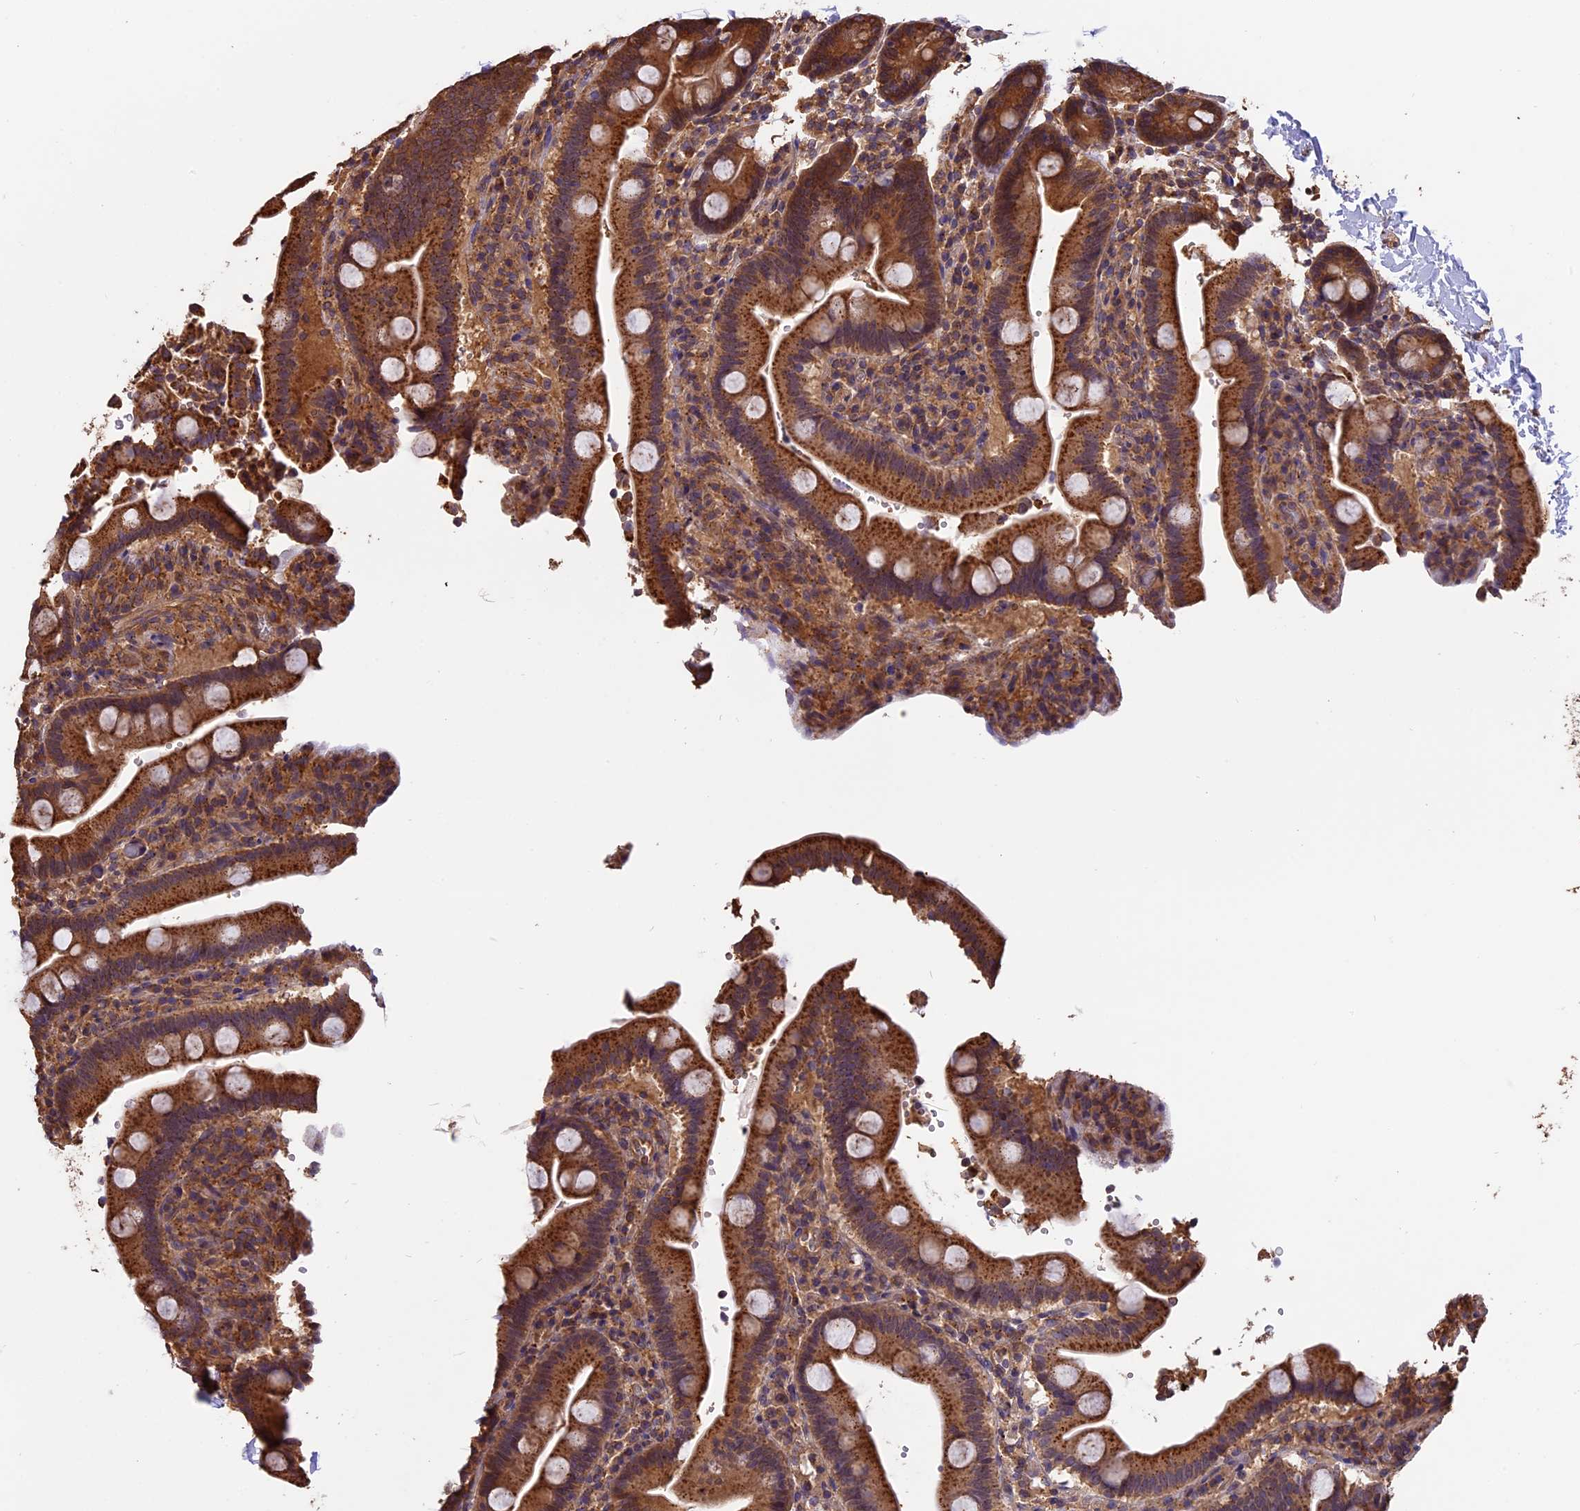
{"staining": {"intensity": "strong", "quantity": ">75%", "location": "cytoplasmic/membranous"}, "tissue": "duodenum", "cell_type": "Glandular cells", "image_type": "normal", "snomed": [{"axis": "morphology", "description": "Normal tissue, NOS"}, {"axis": "topography", "description": "Small intestine, NOS"}], "caption": "Duodenum stained with IHC exhibits strong cytoplasmic/membranous positivity in about >75% of glandular cells. Using DAB (3,3'-diaminobenzidine) (brown) and hematoxylin (blue) stains, captured at high magnification using brightfield microscopy.", "gene": "CHMP2A", "patient": {"sex": "female", "age": 71}}